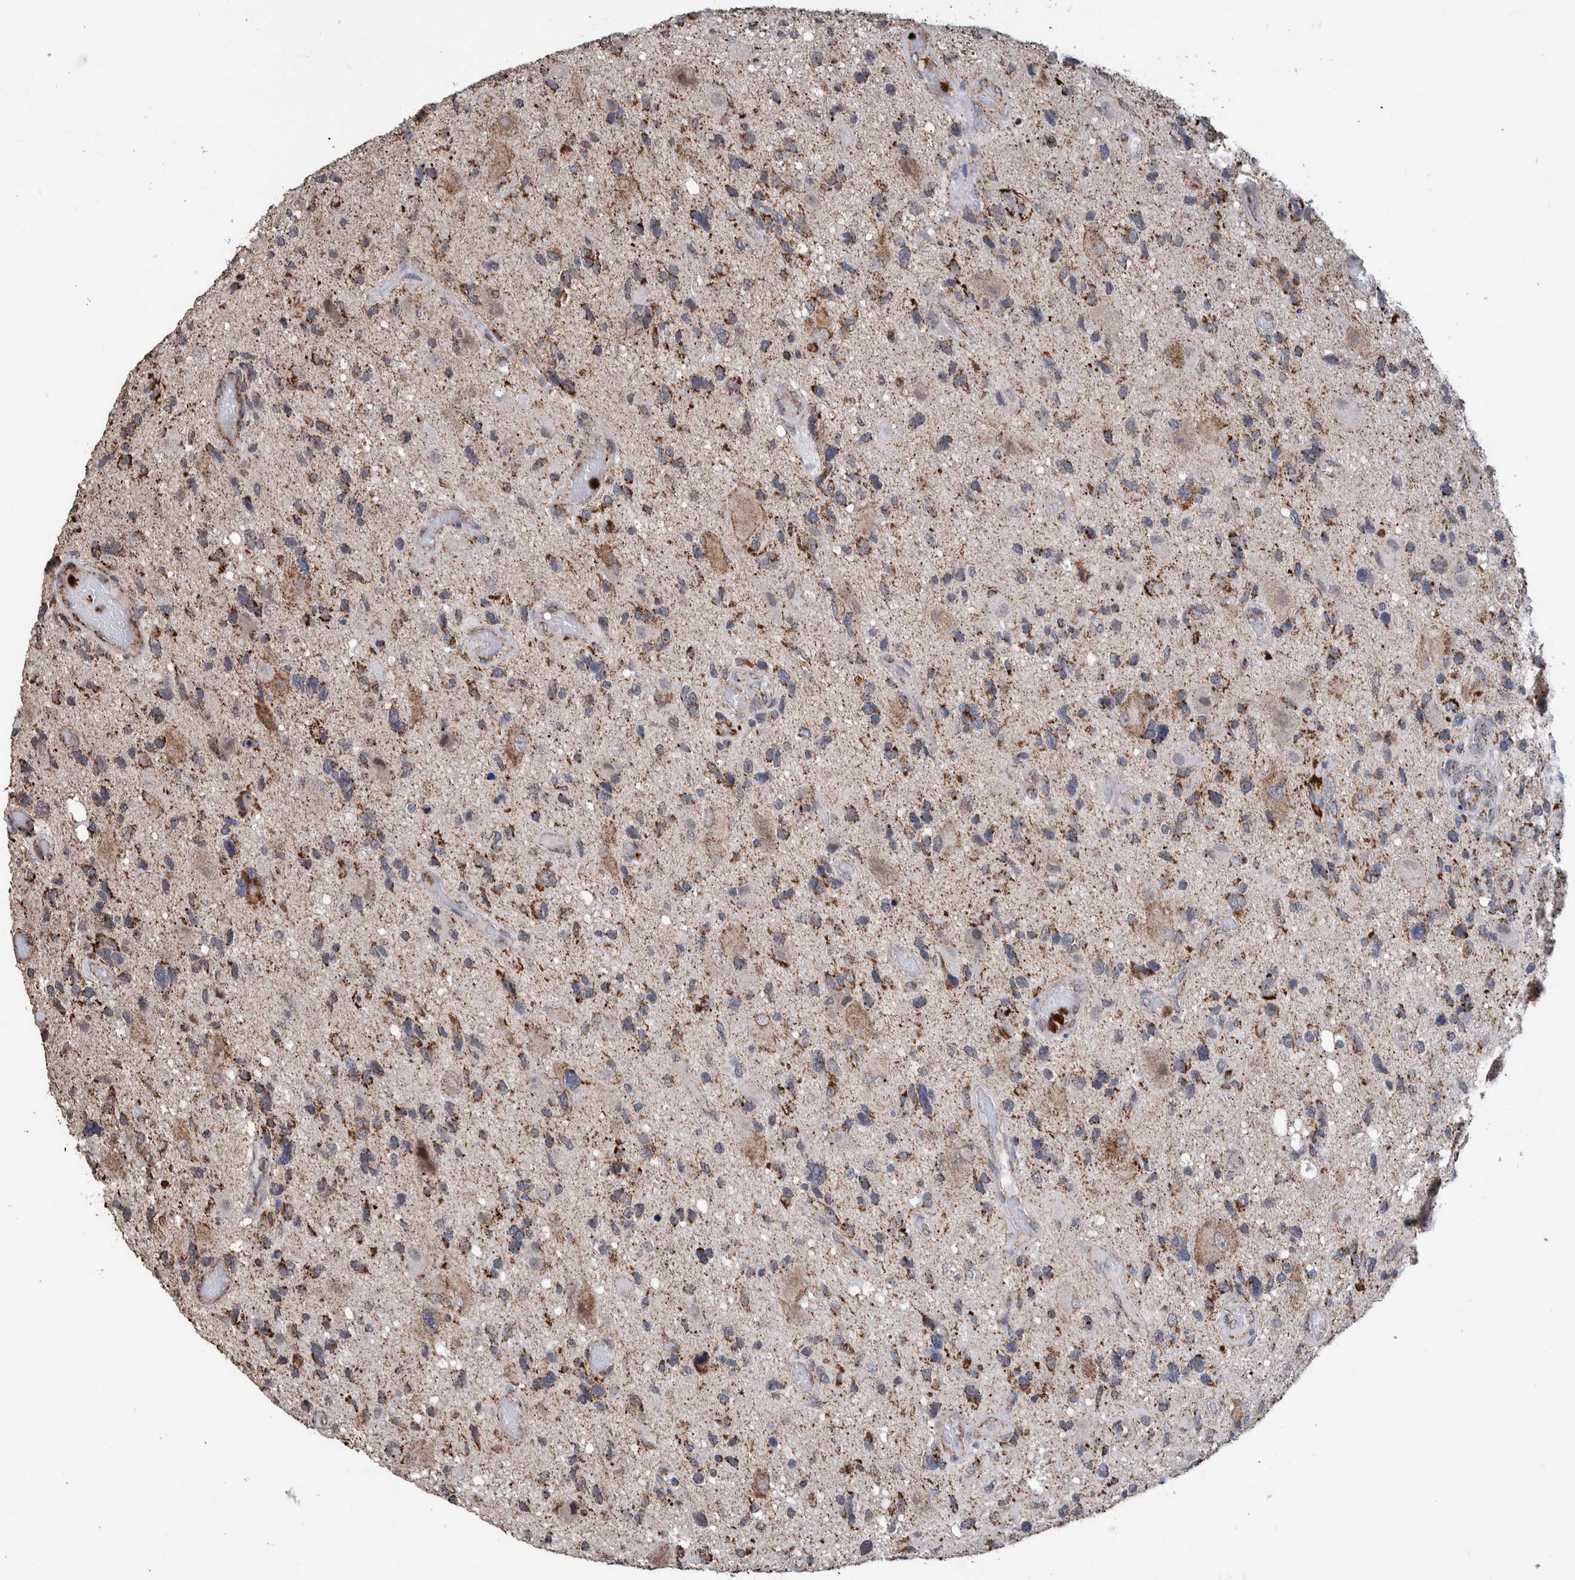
{"staining": {"intensity": "moderate", "quantity": ">75%", "location": "cytoplasmic/membranous"}, "tissue": "glioma", "cell_type": "Tumor cells", "image_type": "cancer", "snomed": [{"axis": "morphology", "description": "Glioma, malignant, High grade"}, {"axis": "topography", "description": "Brain"}], "caption": "Immunohistochemistry (IHC) micrograph of neoplastic tissue: malignant high-grade glioma stained using immunohistochemistry shows medium levels of moderate protein expression localized specifically in the cytoplasmic/membranous of tumor cells, appearing as a cytoplasmic/membranous brown color.", "gene": "DECR1", "patient": {"sex": "male", "age": 33}}